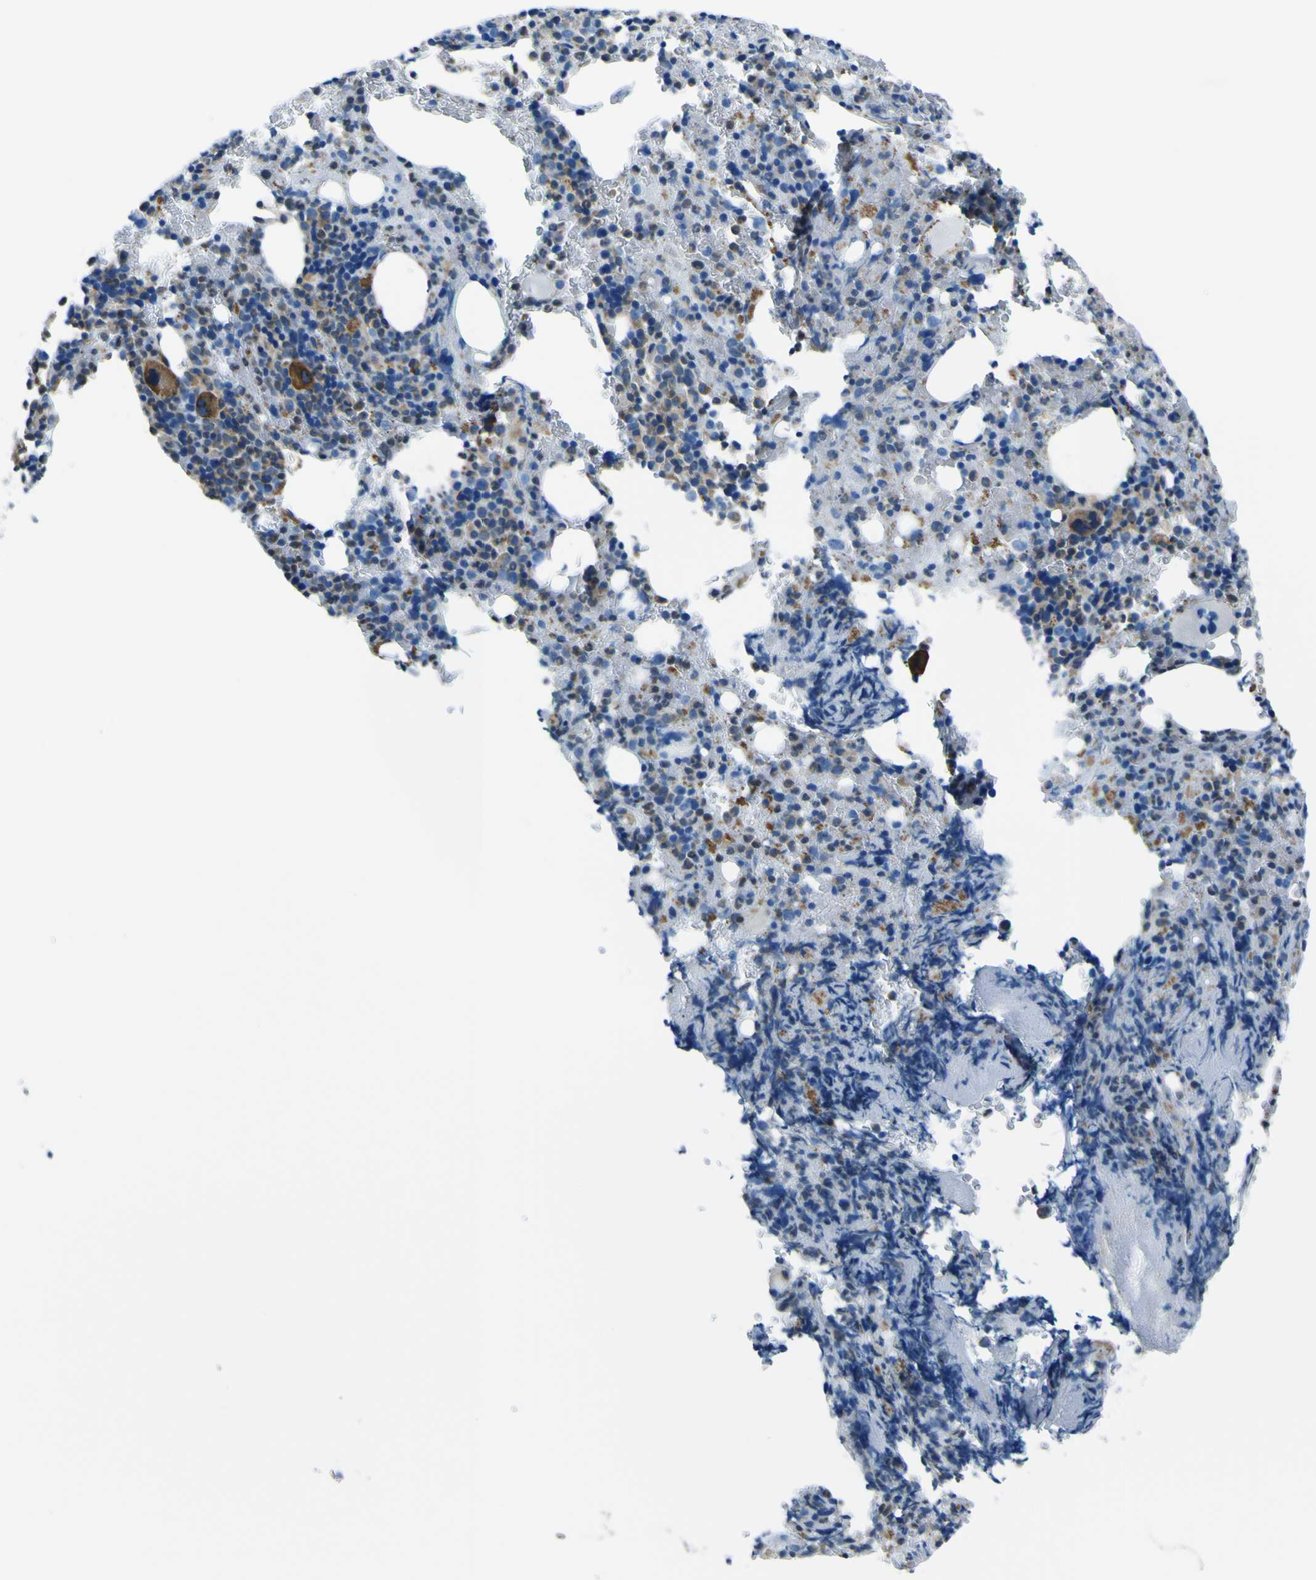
{"staining": {"intensity": "moderate", "quantity": "25%-75%", "location": "cytoplasmic/membranous"}, "tissue": "bone marrow", "cell_type": "Hematopoietic cells", "image_type": "normal", "snomed": [{"axis": "morphology", "description": "Normal tissue, NOS"}, {"axis": "morphology", "description": "Inflammation, NOS"}, {"axis": "topography", "description": "Bone marrow"}], "caption": "IHC (DAB (3,3'-diaminobenzidine)) staining of unremarkable human bone marrow demonstrates moderate cytoplasmic/membranous protein positivity in approximately 25%-75% of hematopoietic cells.", "gene": "STIM1", "patient": {"sex": "male", "age": 72}}